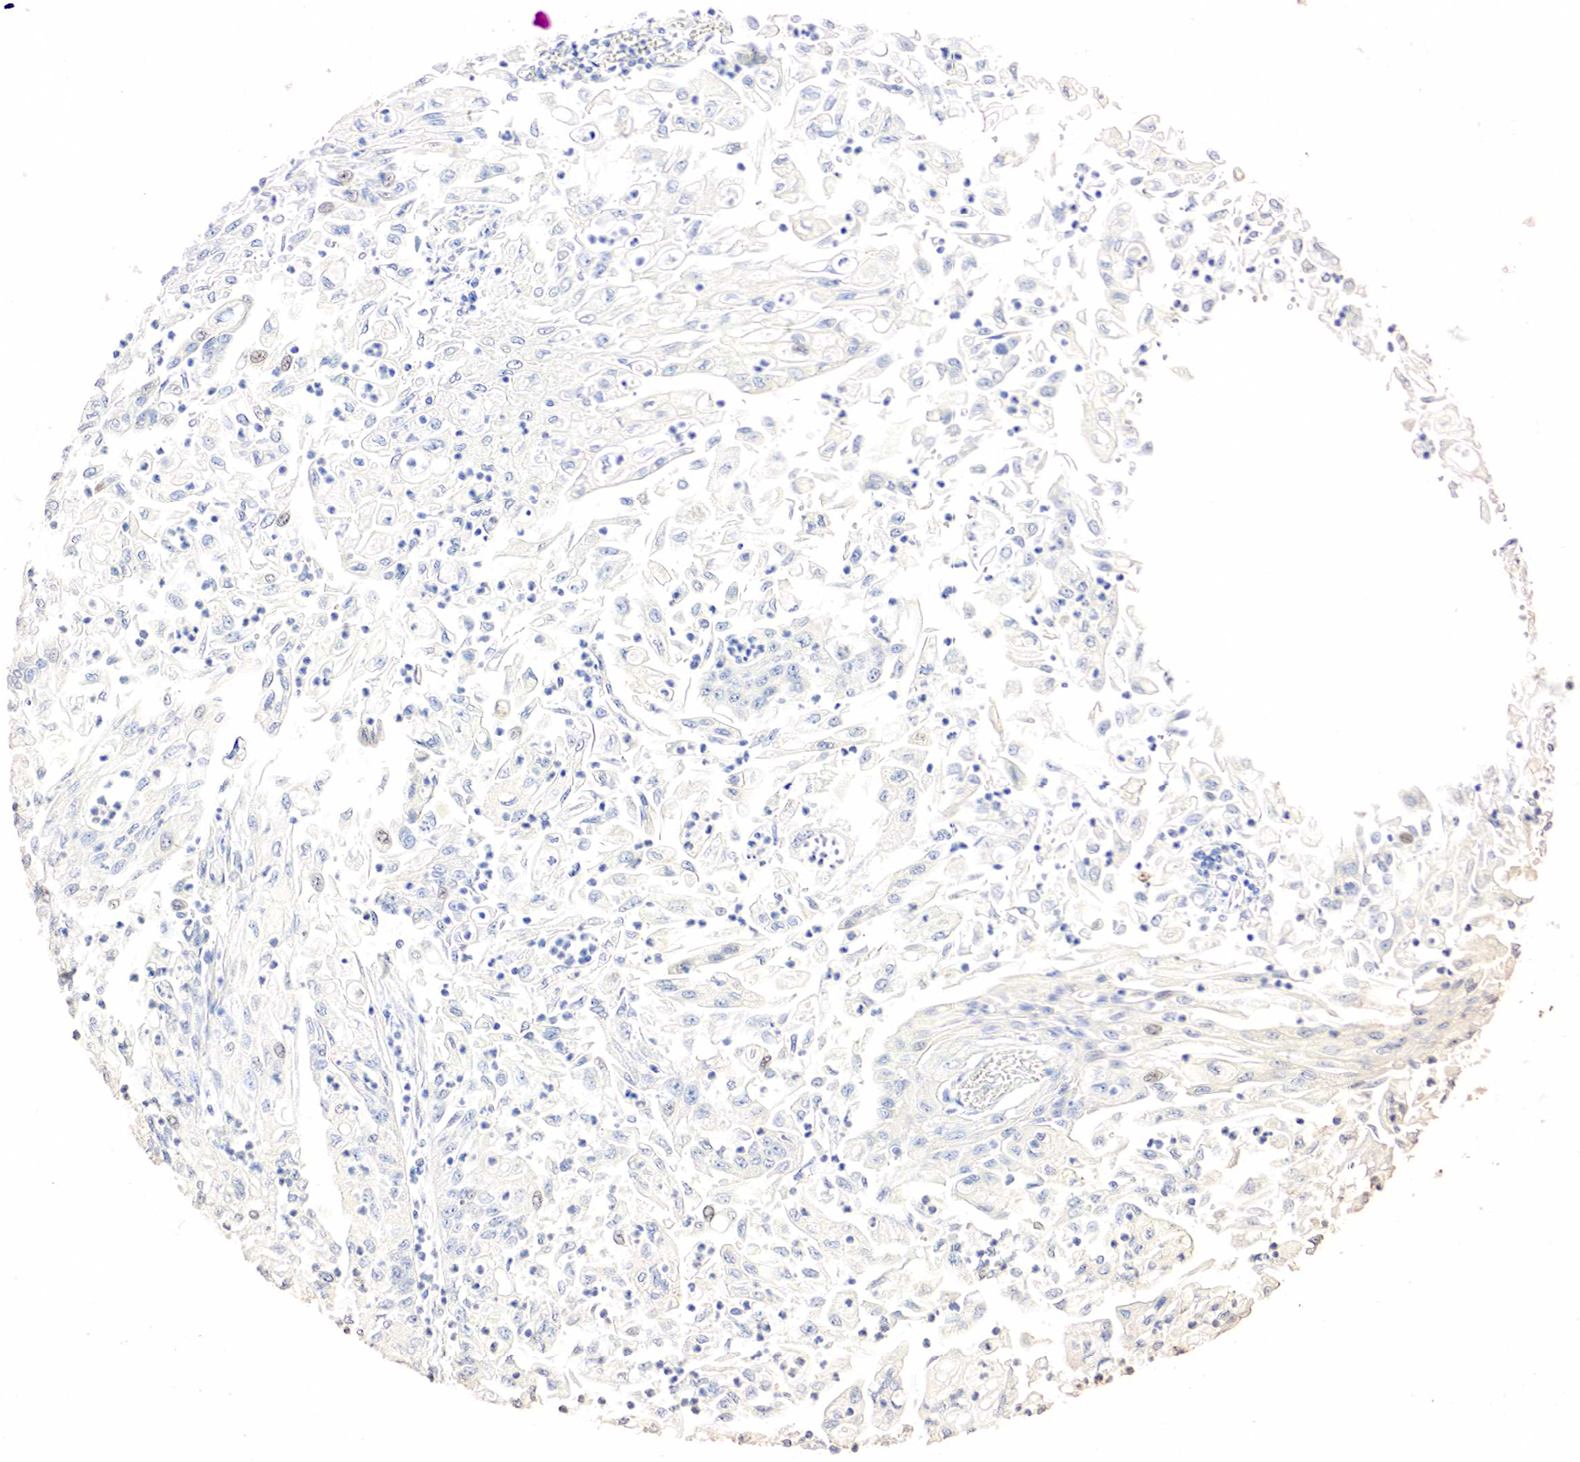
{"staining": {"intensity": "weak", "quantity": "<25%", "location": "nuclear"}, "tissue": "endometrial cancer", "cell_type": "Tumor cells", "image_type": "cancer", "snomed": [{"axis": "morphology", "description": "Adenocarcinoma, NOS"}, {"axis": "topography", "description": "Endometrium"}], "caption": "Immunohistochemistry of human endometrial cancer displays no staining in tumor cells.", "gene": "SST", "patient": {"sex": "female", "age": 75}}